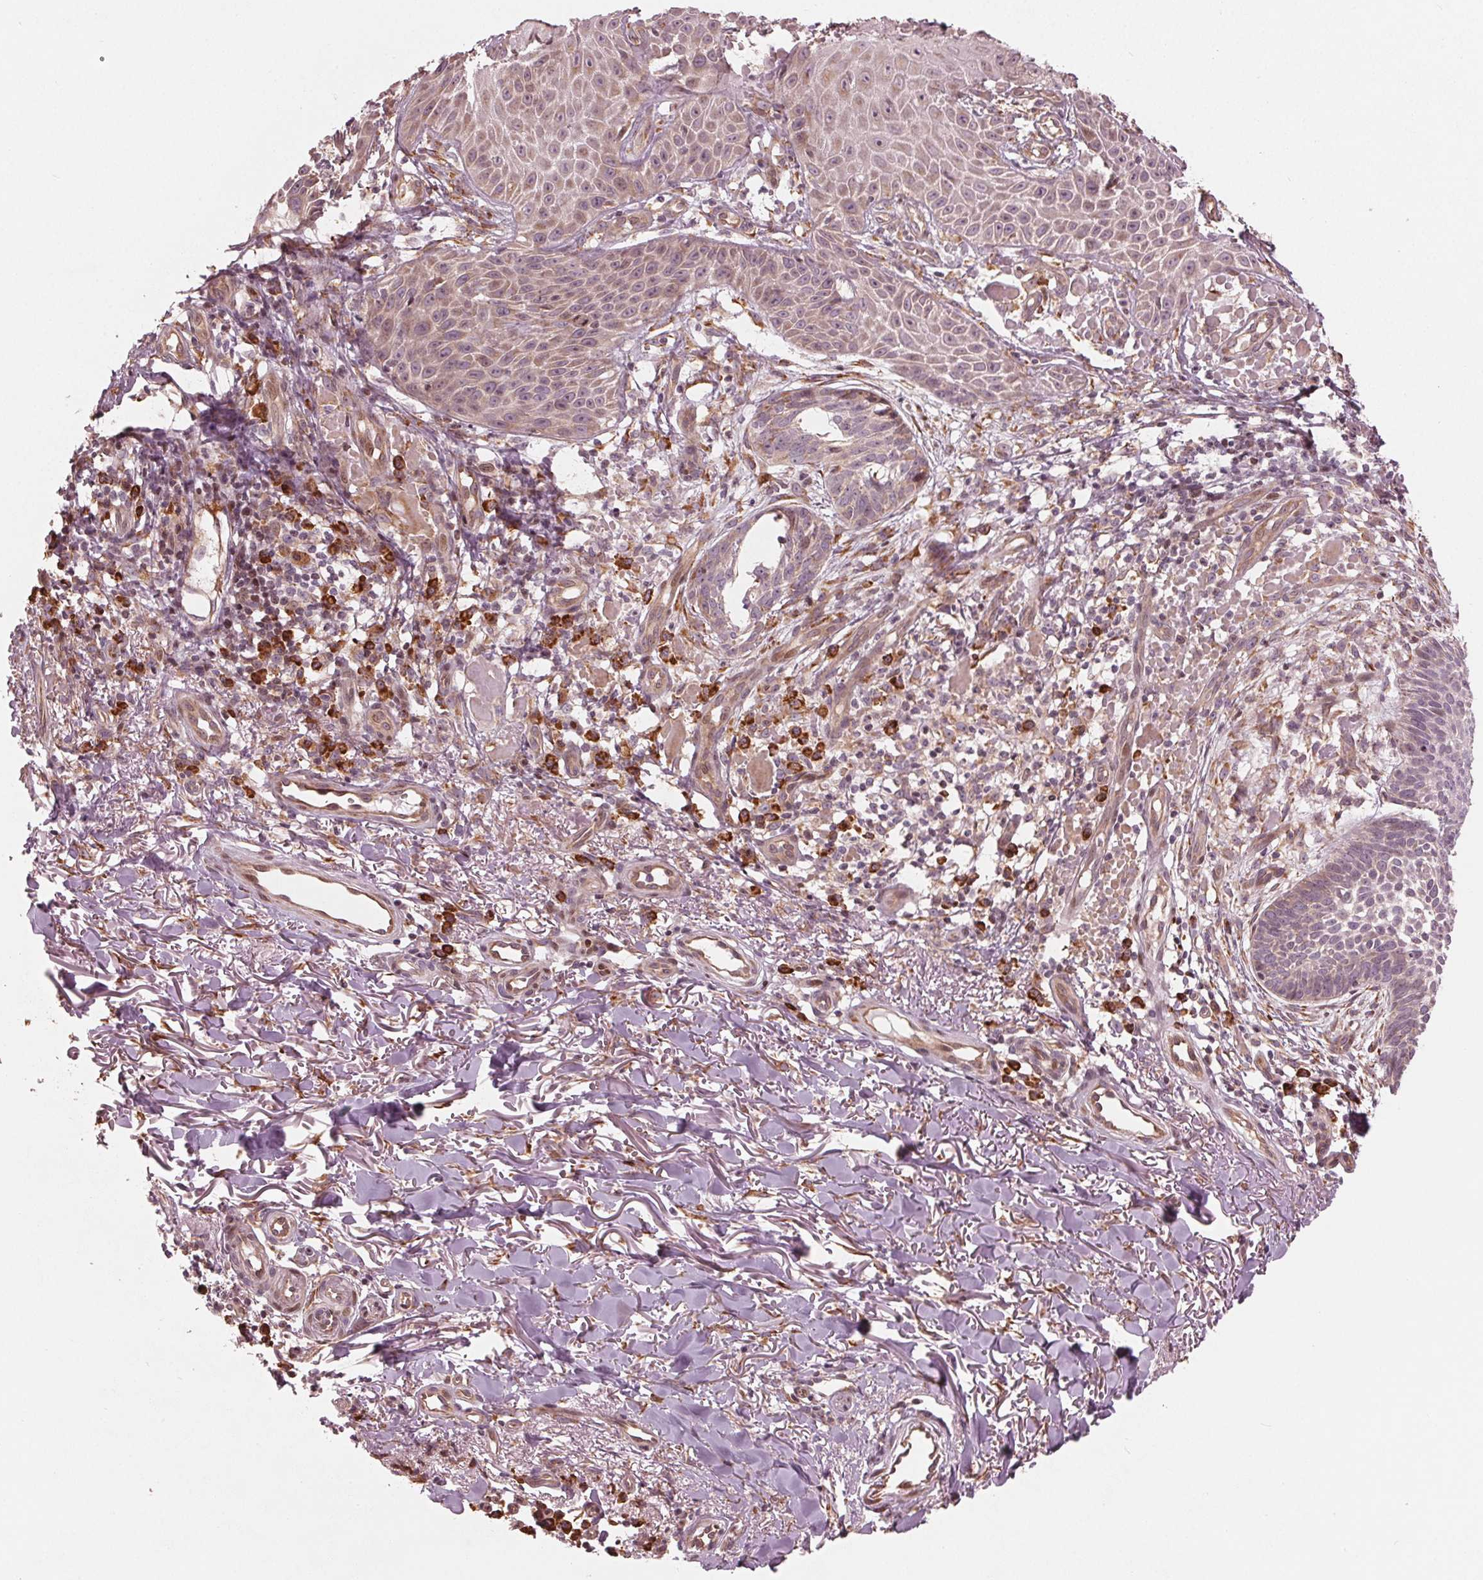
{"staining": {"intensity": "weak", "quantity": "<25%", "location": "cytoplasmic/membranous"}, "tissue": "skin cancer", "cell_type": "Tumor cells", "image_type": "cancer", "snomed": [{"axis": "morphology", "description": "Basal cell carcinoma"}, {"axis": "topography", "description": "Skin"}], "caption": "Histopathology image shows no significant protein expression in tumor cells of basal cell carcinoma (skin).", "gene": "CMIP", "patient": {"sex": "male", "age": 88}}